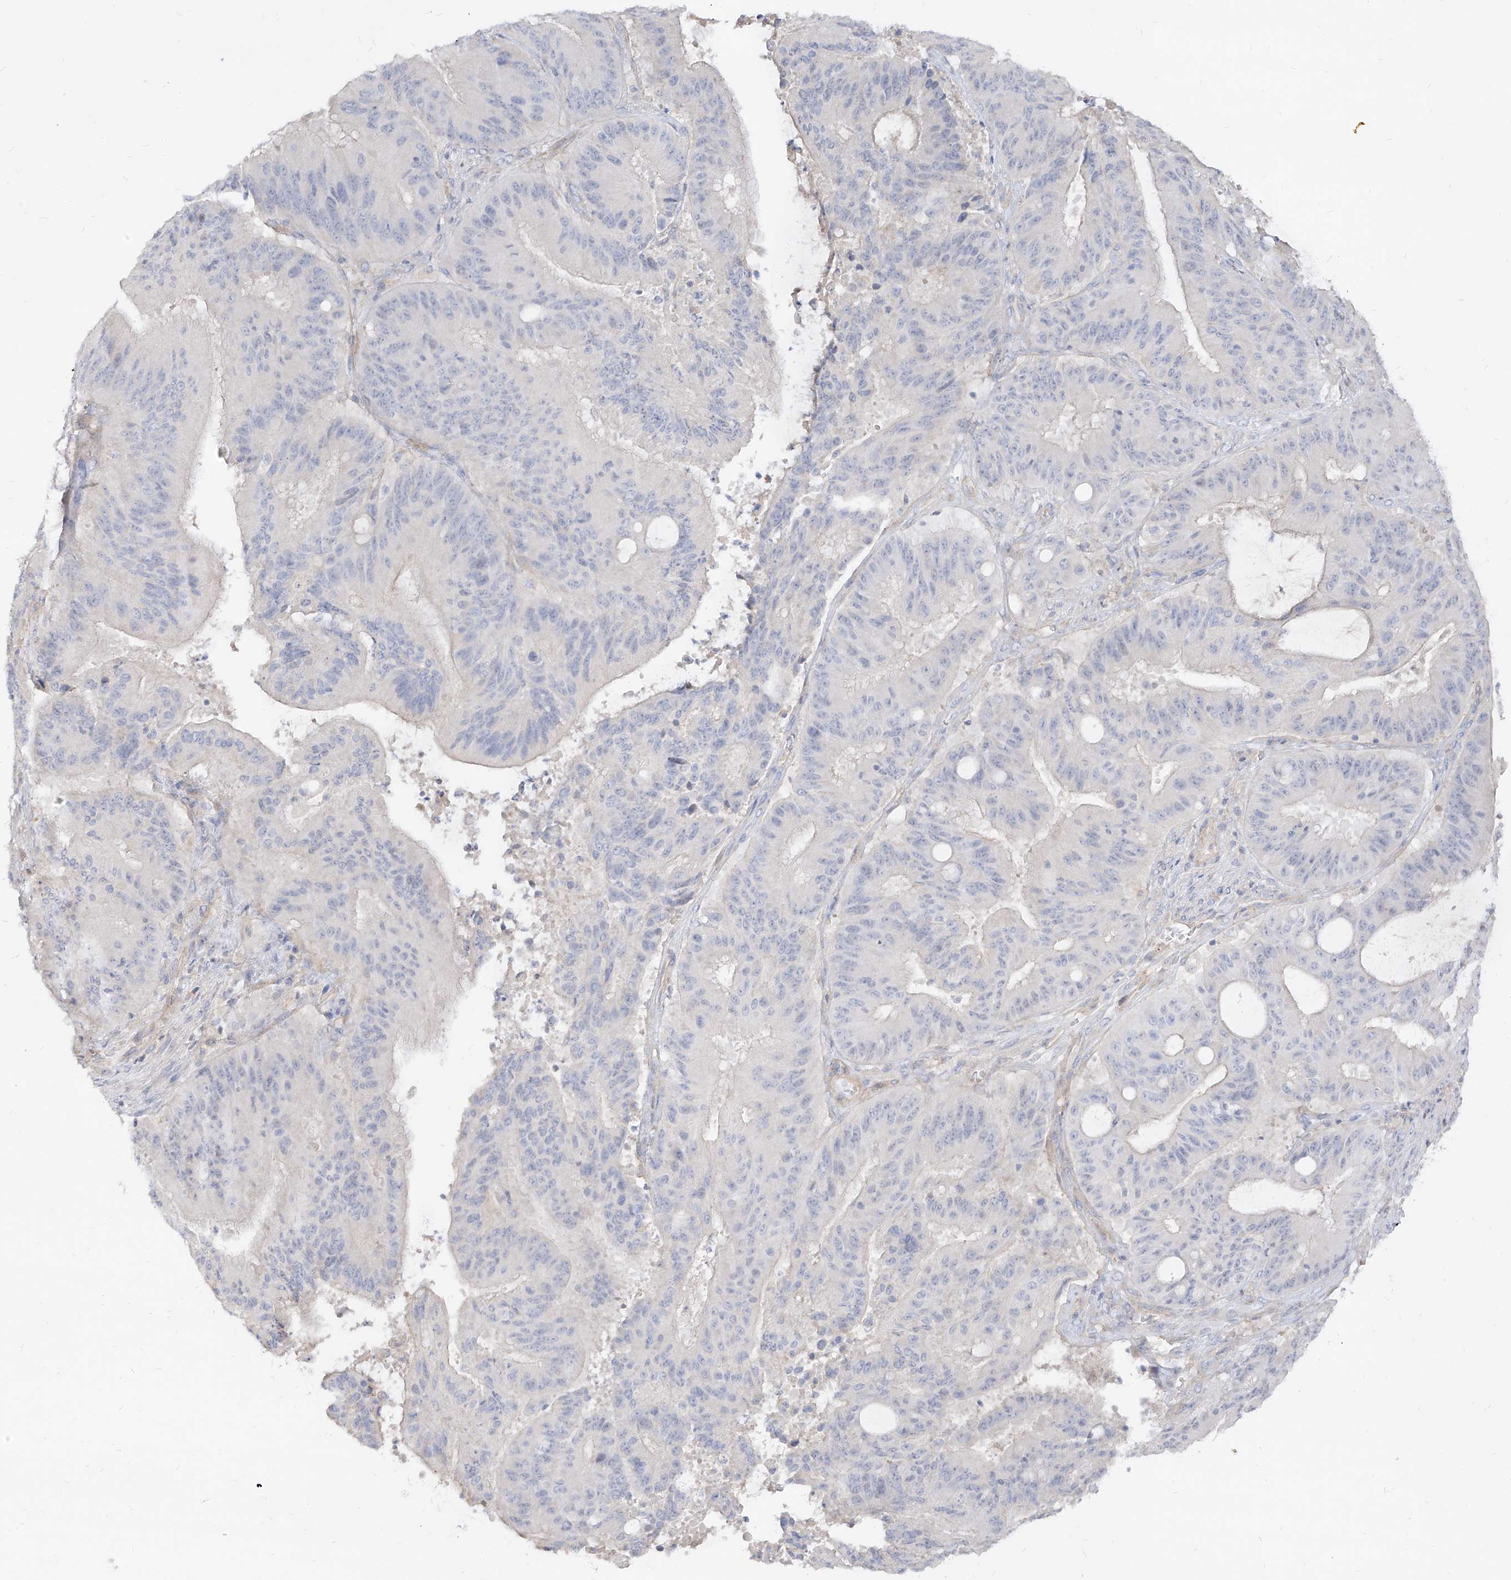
{"staining": {"intensity": "negative", "quantity": "none", "location": "none"}, "tissue": "liver cancer", "cell_type": "Tumor cells", "image_type": "cancer", "snomed": [{"axis": "morphology", "description": "Normal tissue, NOS"}, {"axis": "morphology", "description": "Cholangiocarcinoma"}, {"axis": "topography", "description": "Liver"}, {"axis": "topography", "description": "Peripheral nerve tissue"}], "caption": "Immunohistochemistry of human liver cancer shows no expression in tumor cells. The staining is performed using DAB brown chromogen with nuclei counter-stained in using hematoxylin.", "gene": "RBFOX3", "patient": {"sex": "female", "age": 73}}